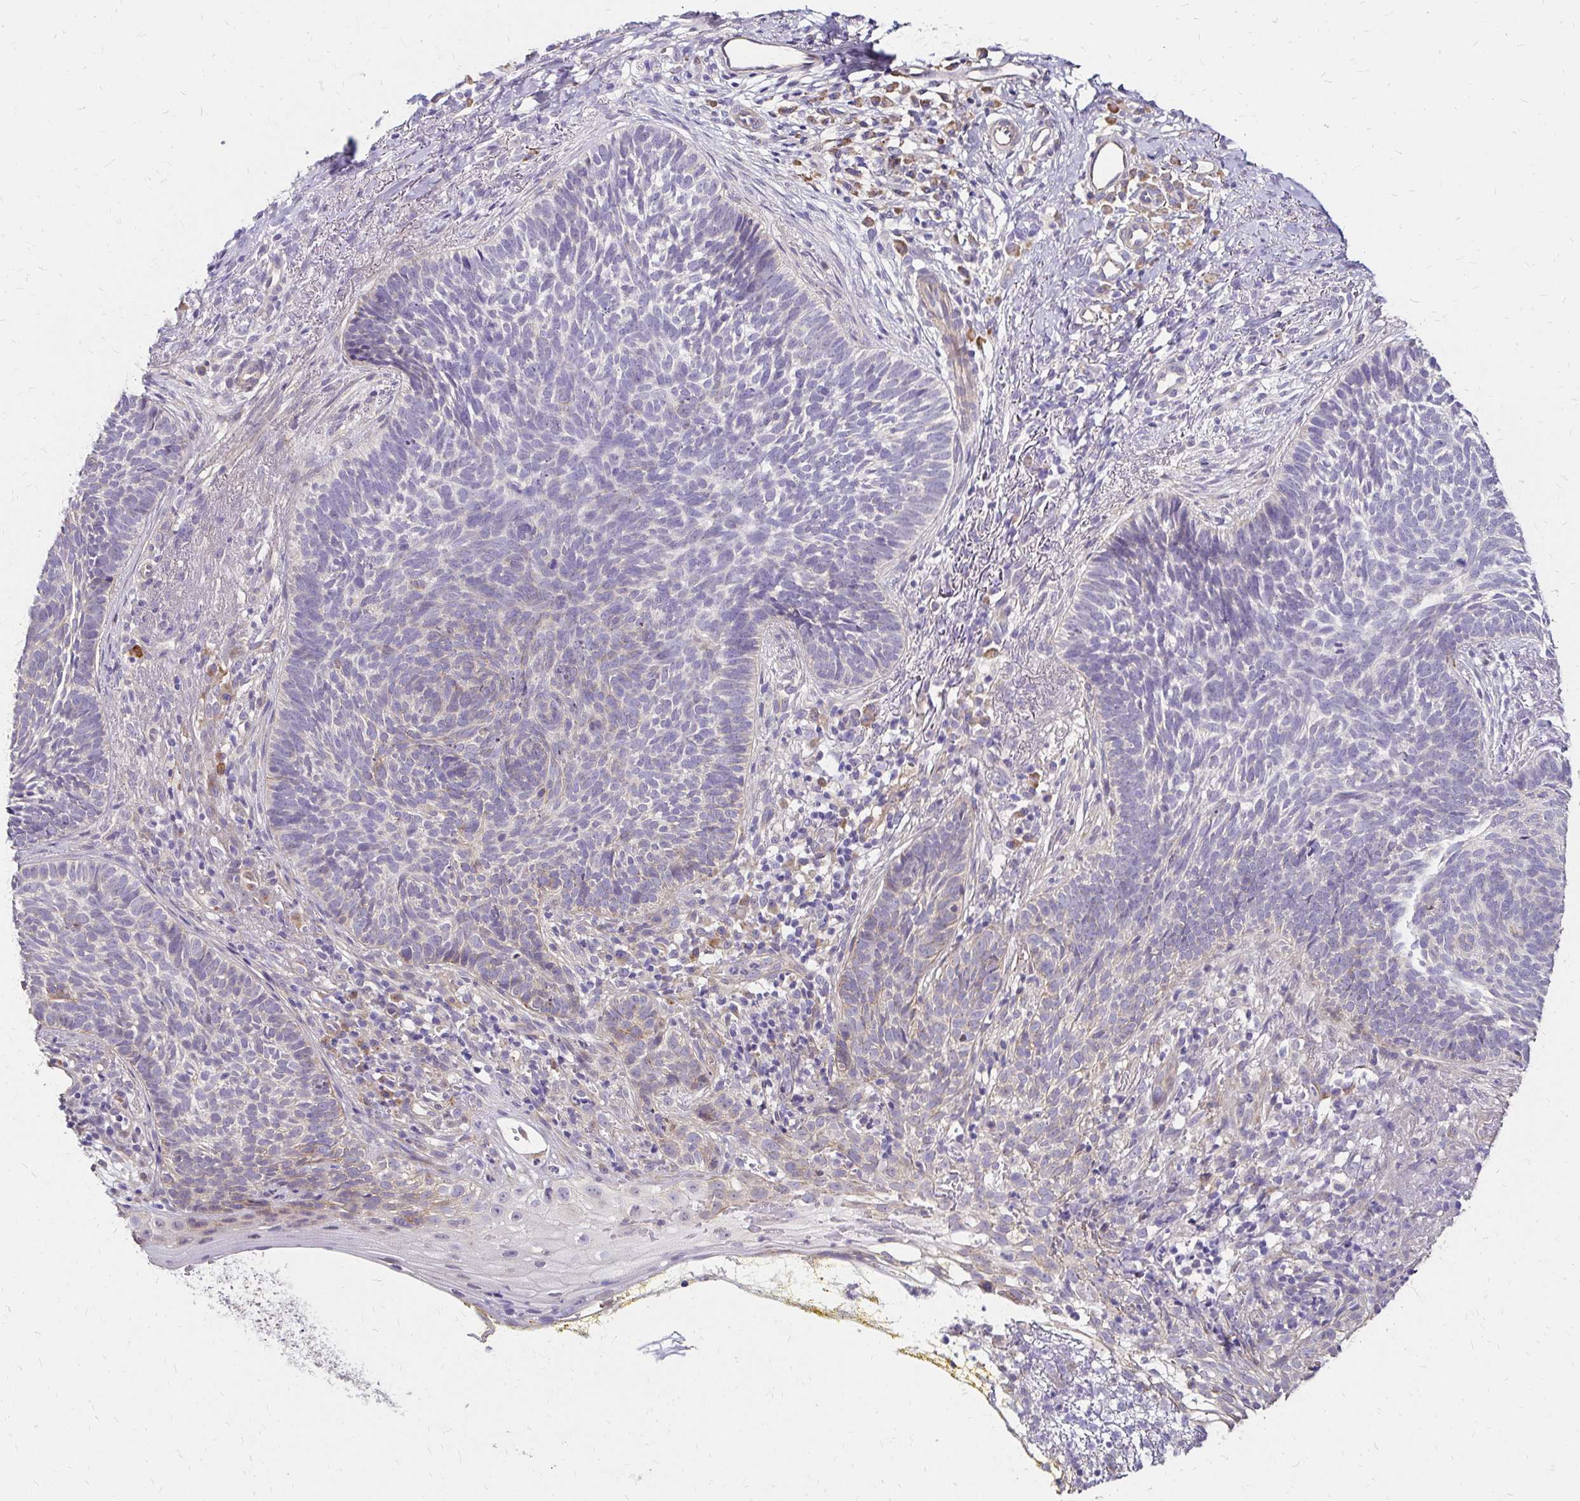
{"staining": {"intensity": "negative", "quantity": "none", "location": "none"}, "tissue": "skin cancer", "cell_type": "Tumor cells", "image_type": "cancer", "snomed": [{"axis": "morphology", "description": "Basal cell carcinoma"}, {"axis": "topography", "description": "Skin"}], "caption": "DAB immunohistochemical staining of human skin cancer demonstrates no significant staining in tumor cells.", "gene": "PRIMA1", "patient": {"sex": "female", "age": 74}}